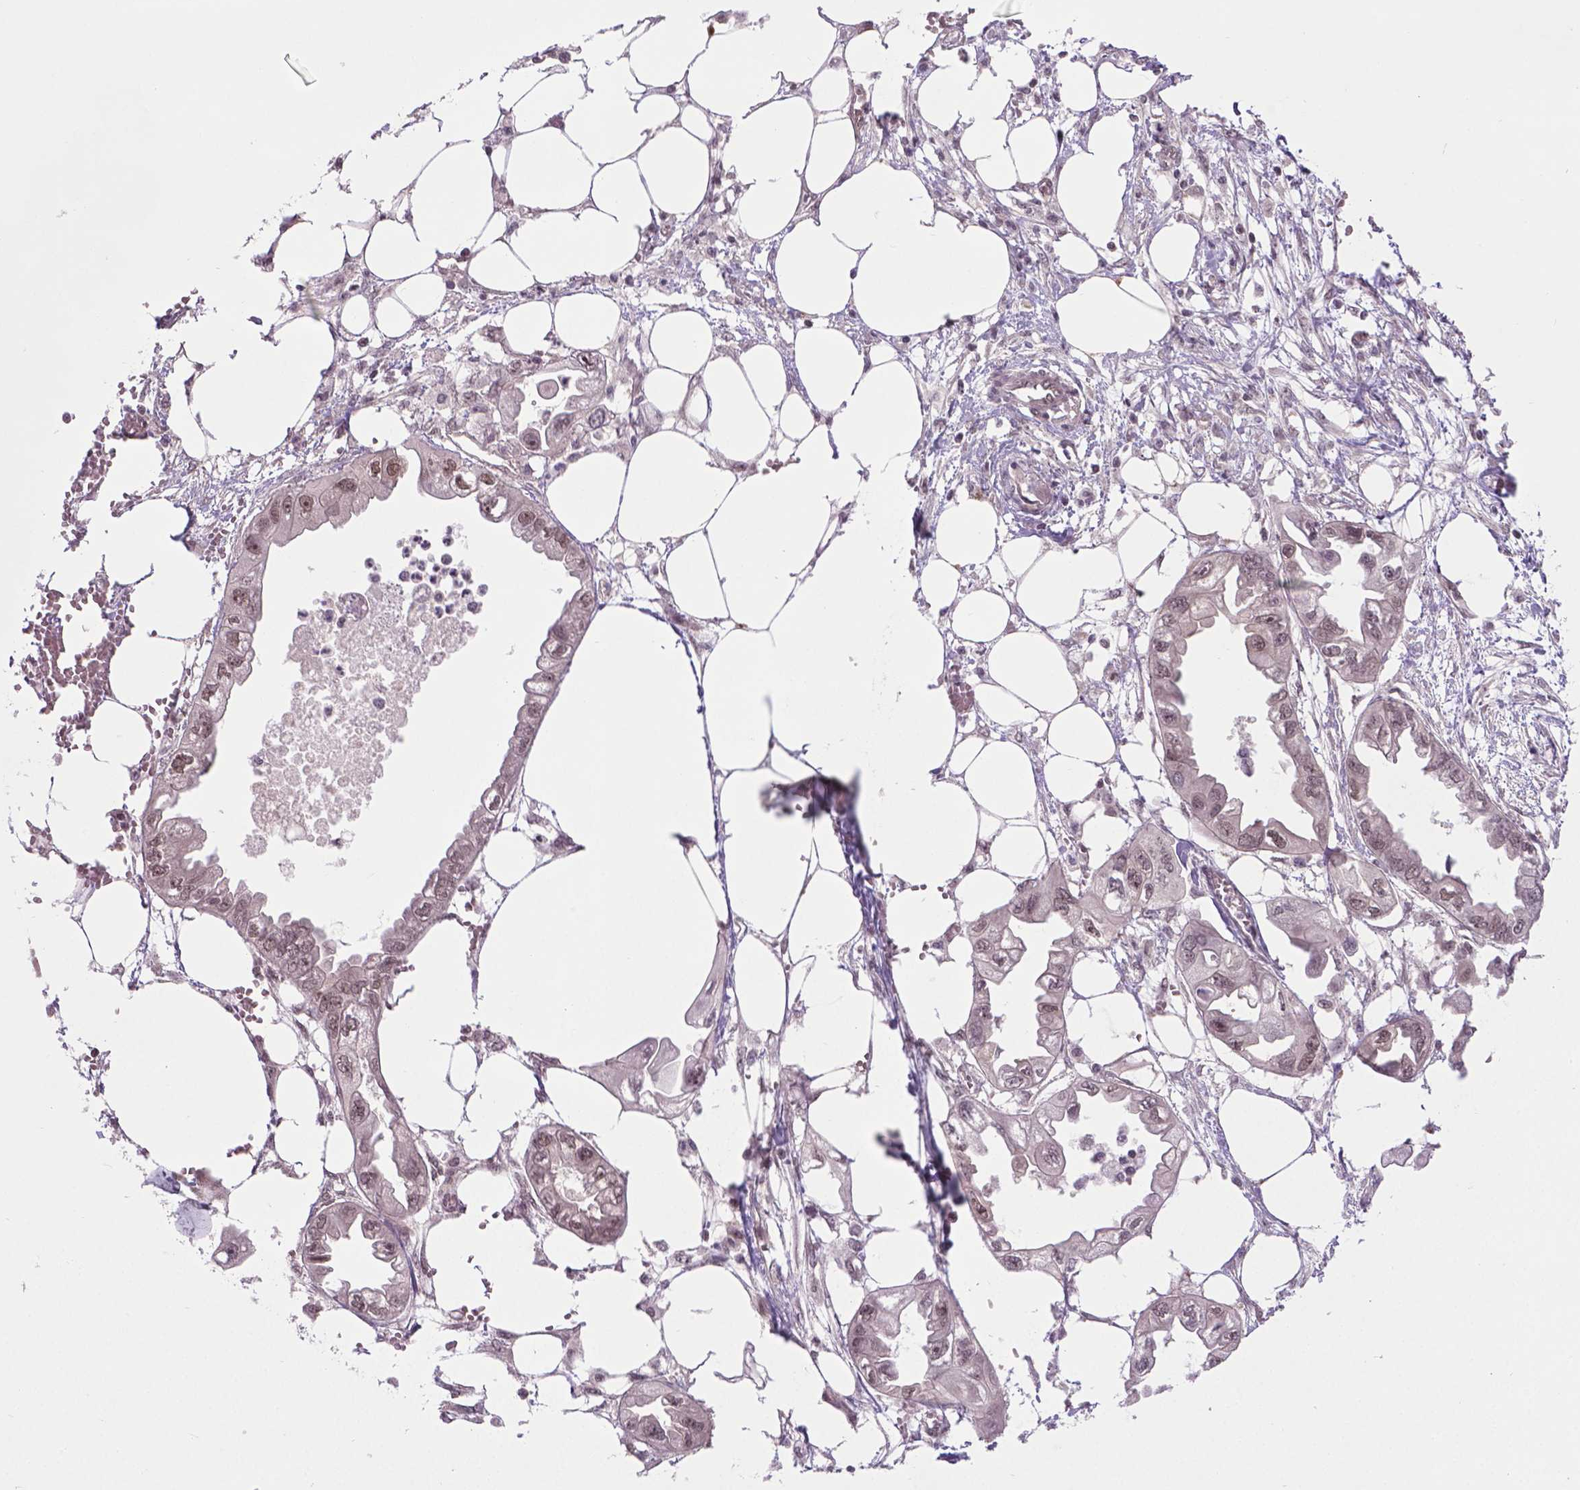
{"staining": {"intensity": "weak", "quantity": "25%-75%", "location": "nuclear"}, "tissue": "endometrial cancer", "cell_type": "Tumor cells", "image_type": "cancer", "snomed": [{"axis": "morphology", "description": "Adenocarcinoma, NOS"}, {"axis": "morphology", "description": "Adenocarcinoma, metastatic, NOS"}, {"axis": "topography", "description": "Adipose tissue"}, {"axis": "topography", "description": "Endometrium"}], "caption": "Protein expression analysis of human endometrial metastatic adenocarcinoma reveals weak nuclear positivity in about 25%-75% of tumor cells.", "gene": "ANKRD54", "patient": {"sex": "female", "age": 67}}